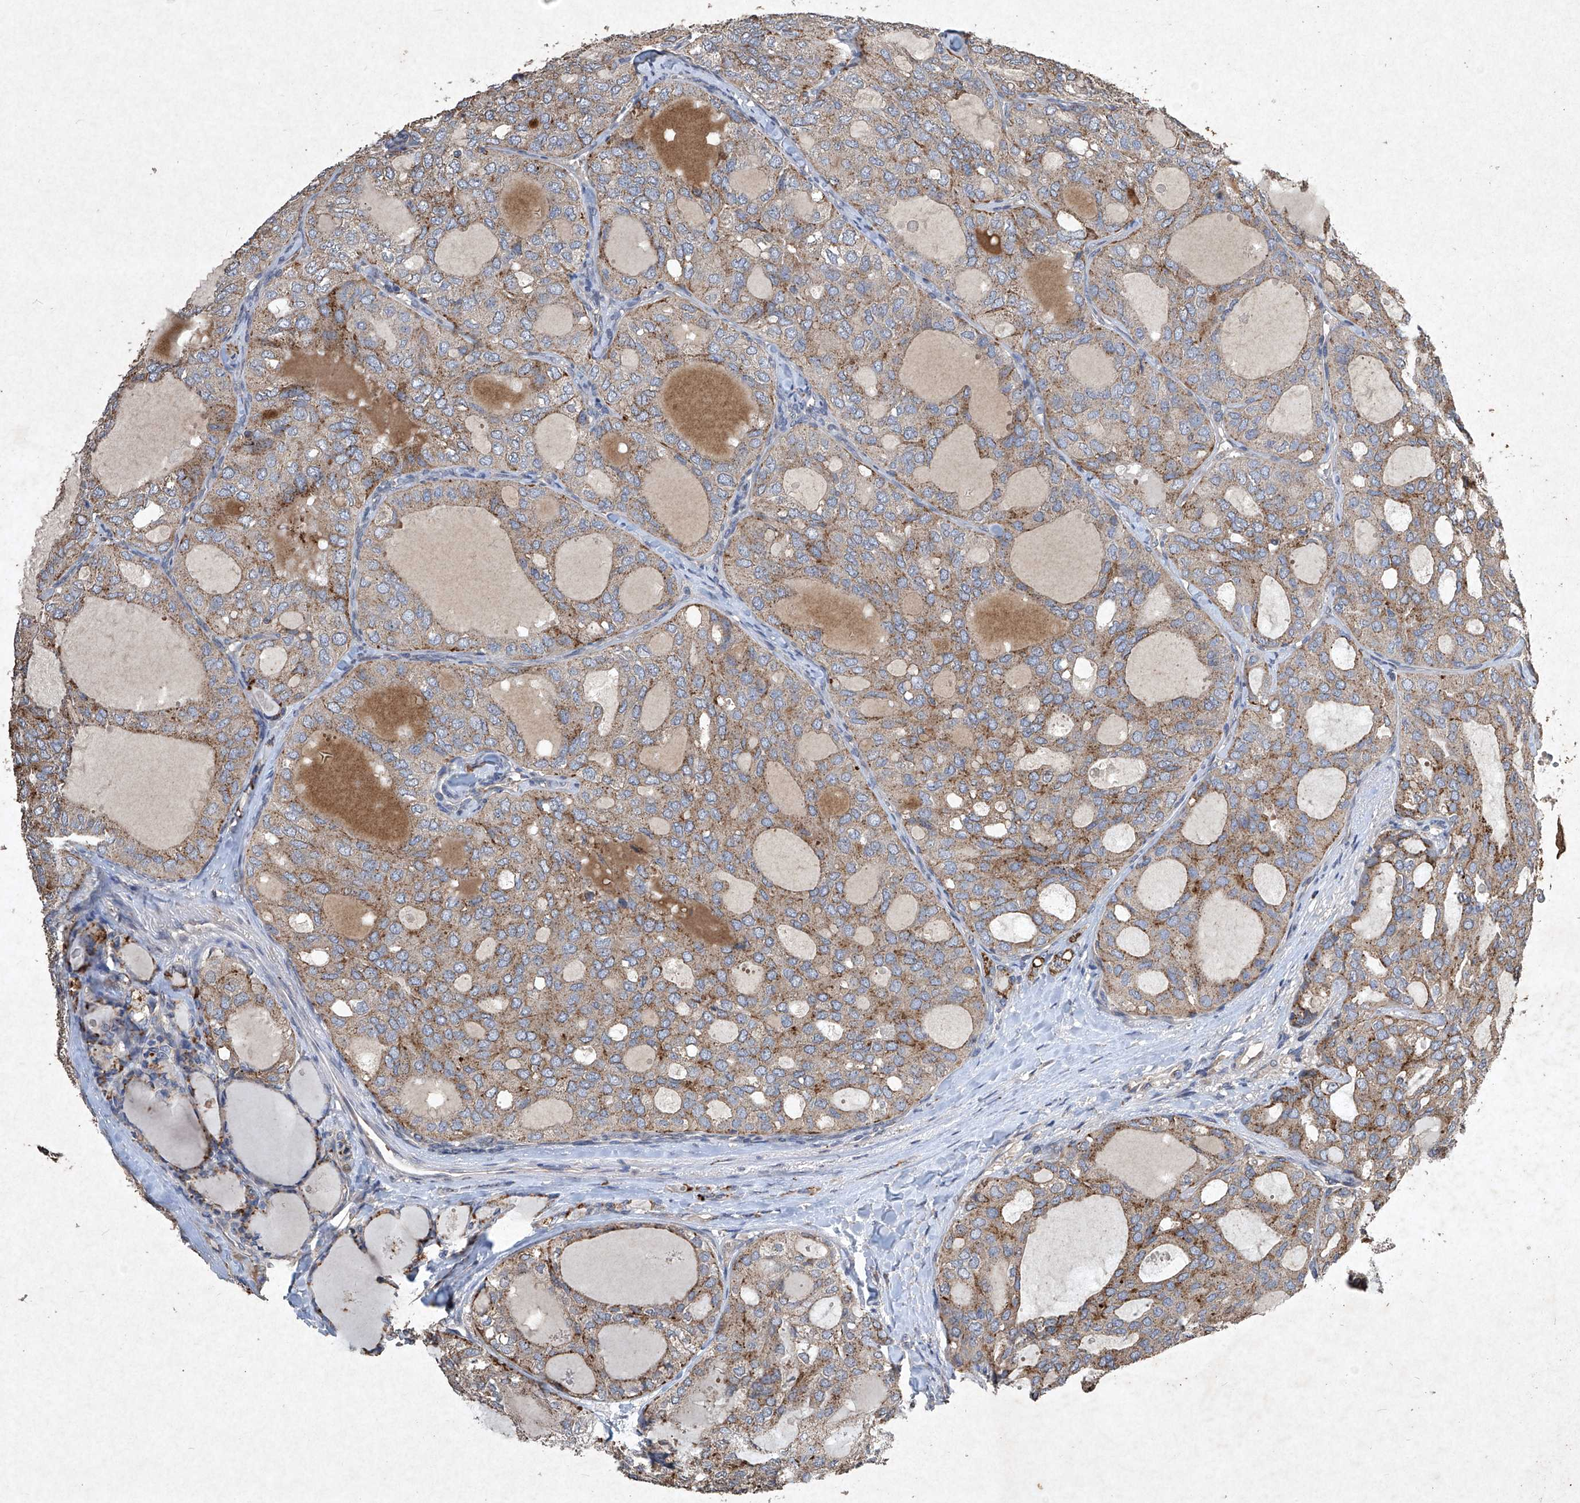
{"staining": {"intensity": "moderate", "quantity": "25%-75%", "location": "cytoplasmic/membranous"}, "tissue": "thyroid cancer", "cell_type": "Tumor cells", "image_type": "cancer", "snomed": [{"axis": "morphology", "description": "Follicular adenoma carcinoma, NOS"}, {"axis": "topography", "description": "Thyroid gland"}], "caption": "Protein analysis of thyroid follicular adenoma carcinoma tissue demonstrates moderate cytoplasmic/membranous staining in approximately 25%-75% of tumor cells.", "gene": "MED16", "patient": {"sex": "male", "age": 75}}